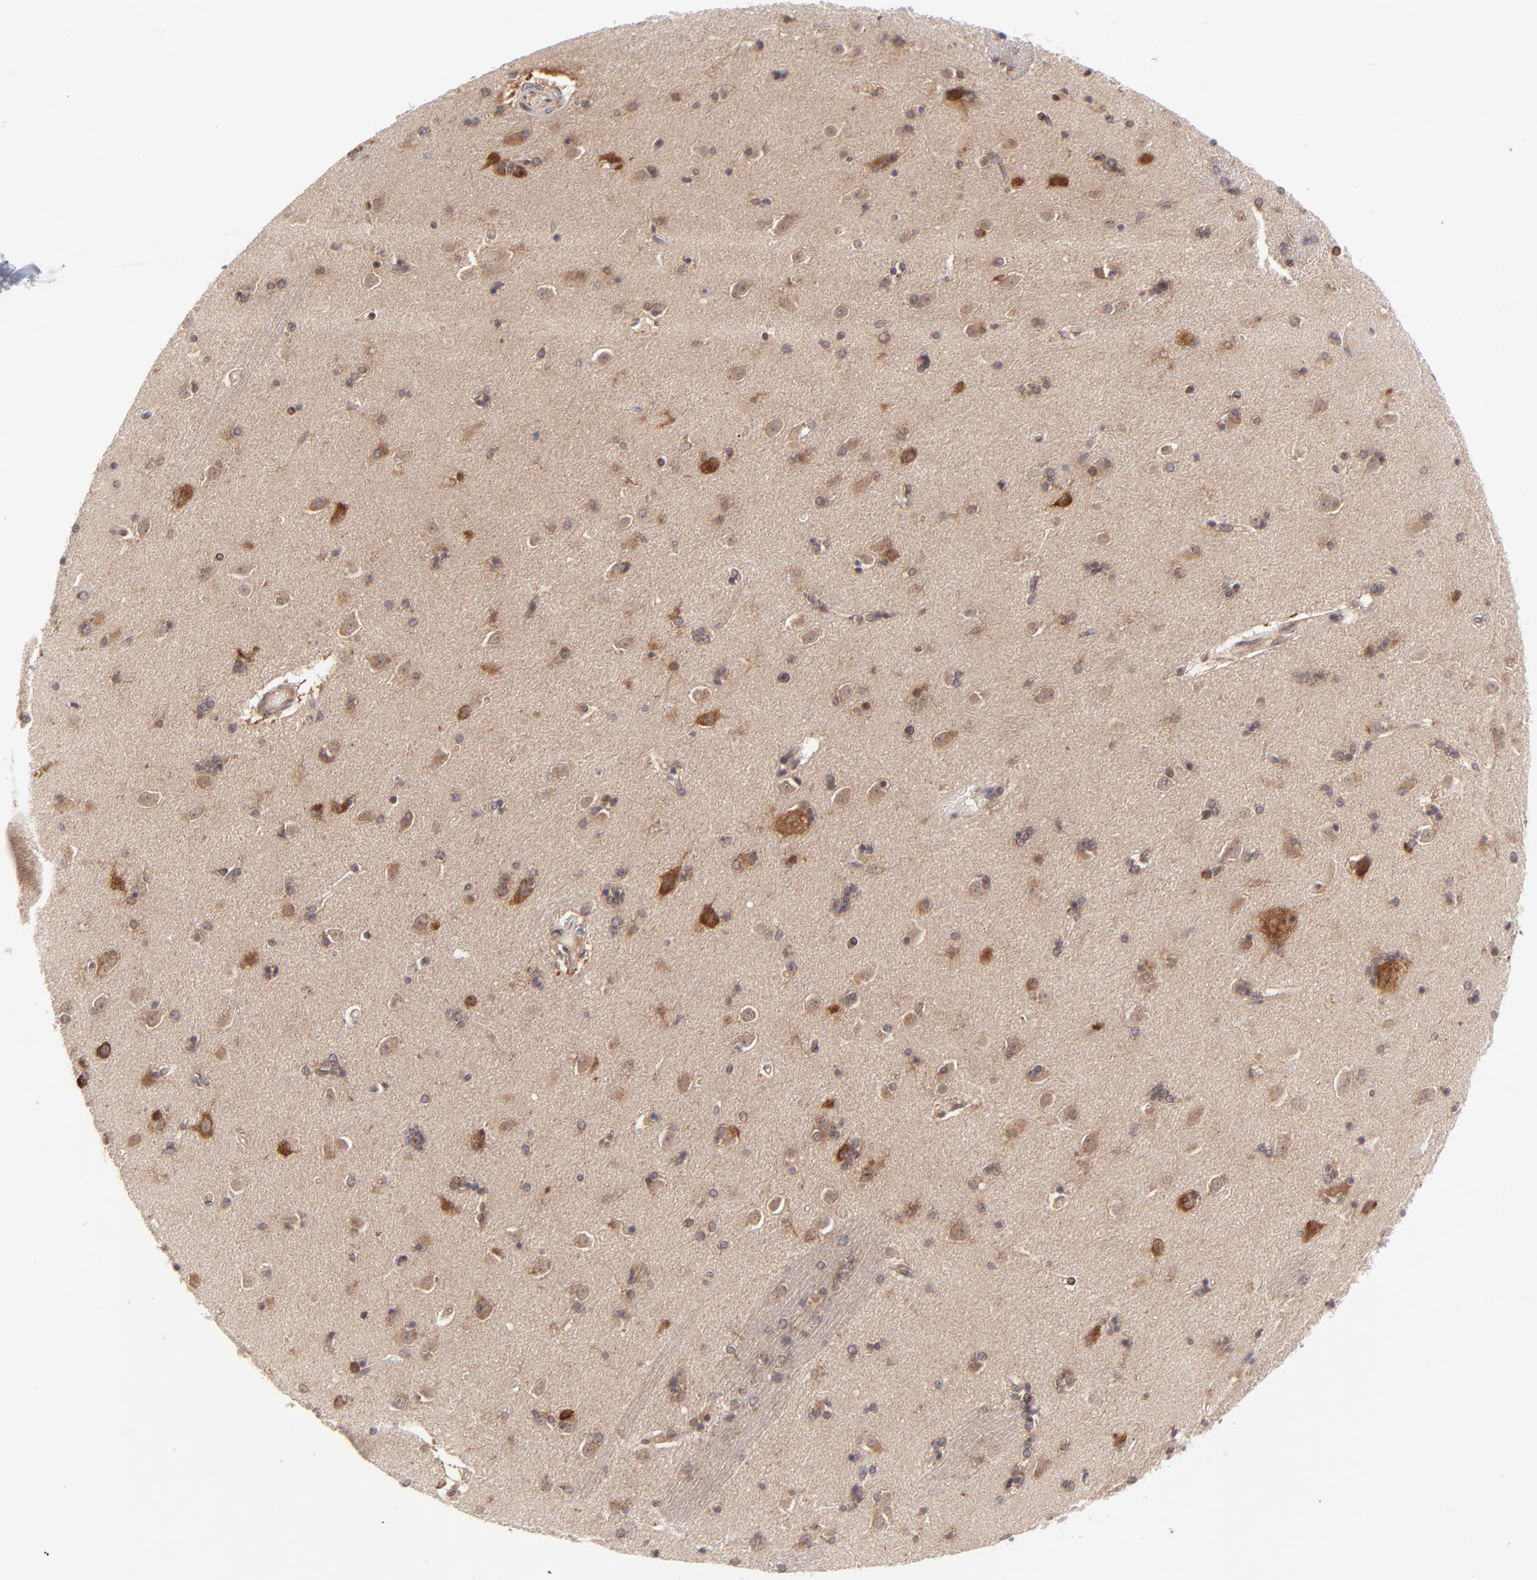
{"staining": {"intensity": "moderate", "quantity": "25%-75%", "location": "cytoplasmic/membranous"}, "tissue": "caudate", "cell_type": "Glial cells", "image_type": "normal", "snomed": [{"axis": "morphology", "description": "Normal tissue, NOS"}, {"axis": "topography", "description": "Lateral ventricle wall"}], "caption": "IHC image of unremarkable caudate: human caudate stained using immunohistochemistry (IHC) displays medium levels of moderate protein expression localized specifically in the cytoplasmic/membranous of glial cells, appearing as a cytoplasmic/membranous brown color.", "gene": "TNRC6B", "patient": {"sex": "female", "age": 54}}